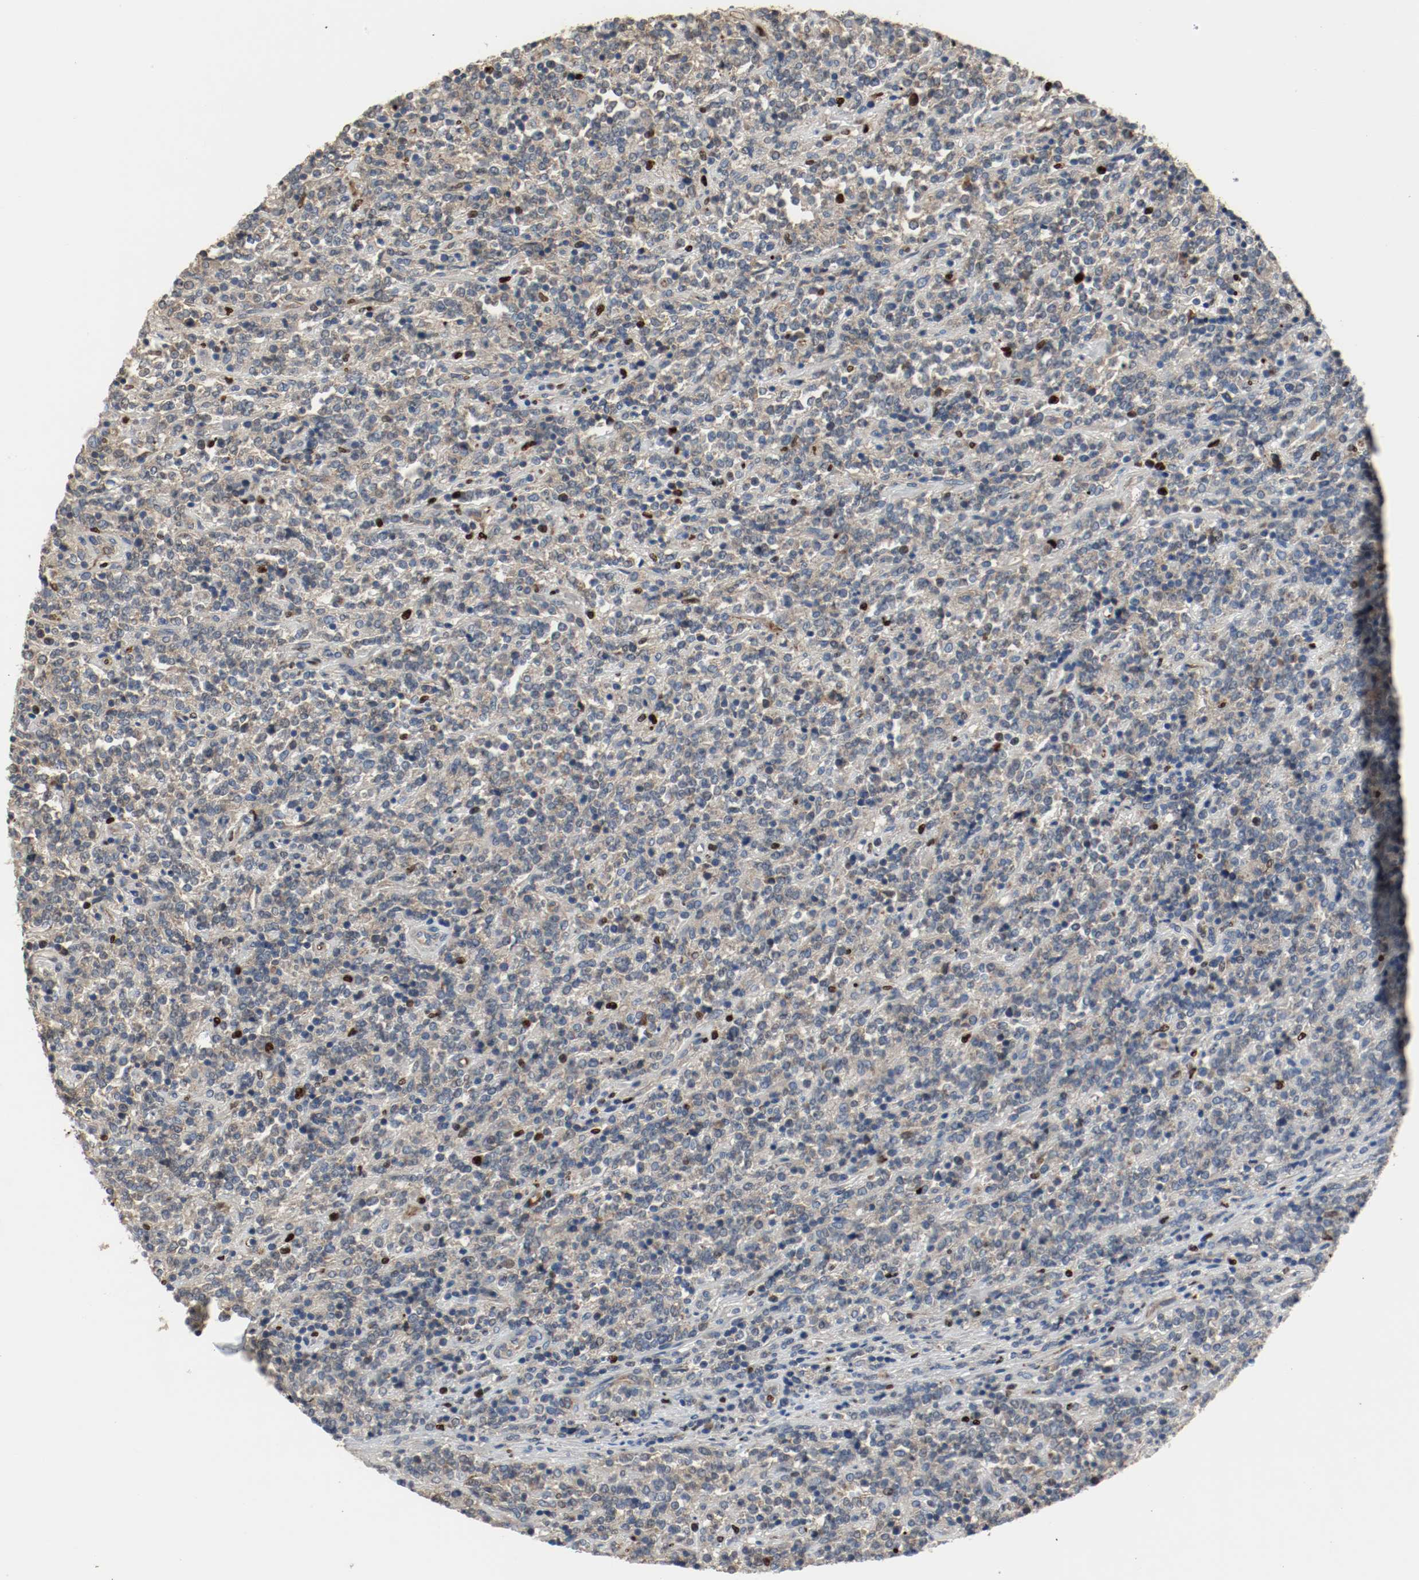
{"staining": {"intensity": "negative", "quantity": "none", "location": "none"}, "tissue": "lymphoma", "cell_type": "Tumor cells", "image_type": "cancer", "snomed": [{"axis": "morphology", "description": "Malignant lymphoma, non-Hodgkin's type, High grade"}, {"axis": "topography", "description": "Soft tissue"}], "caption": "Immunohistochemistry (IHC) of human lymphoma displays no staining in tumor cells. (DAB (3,3'-diaminobenzidine) immunohistochemistry (IHC) visualized using brightfield microscopy, high magnification).", "gene": "BLK", "patient": {"sex": "male", "age": 18}}